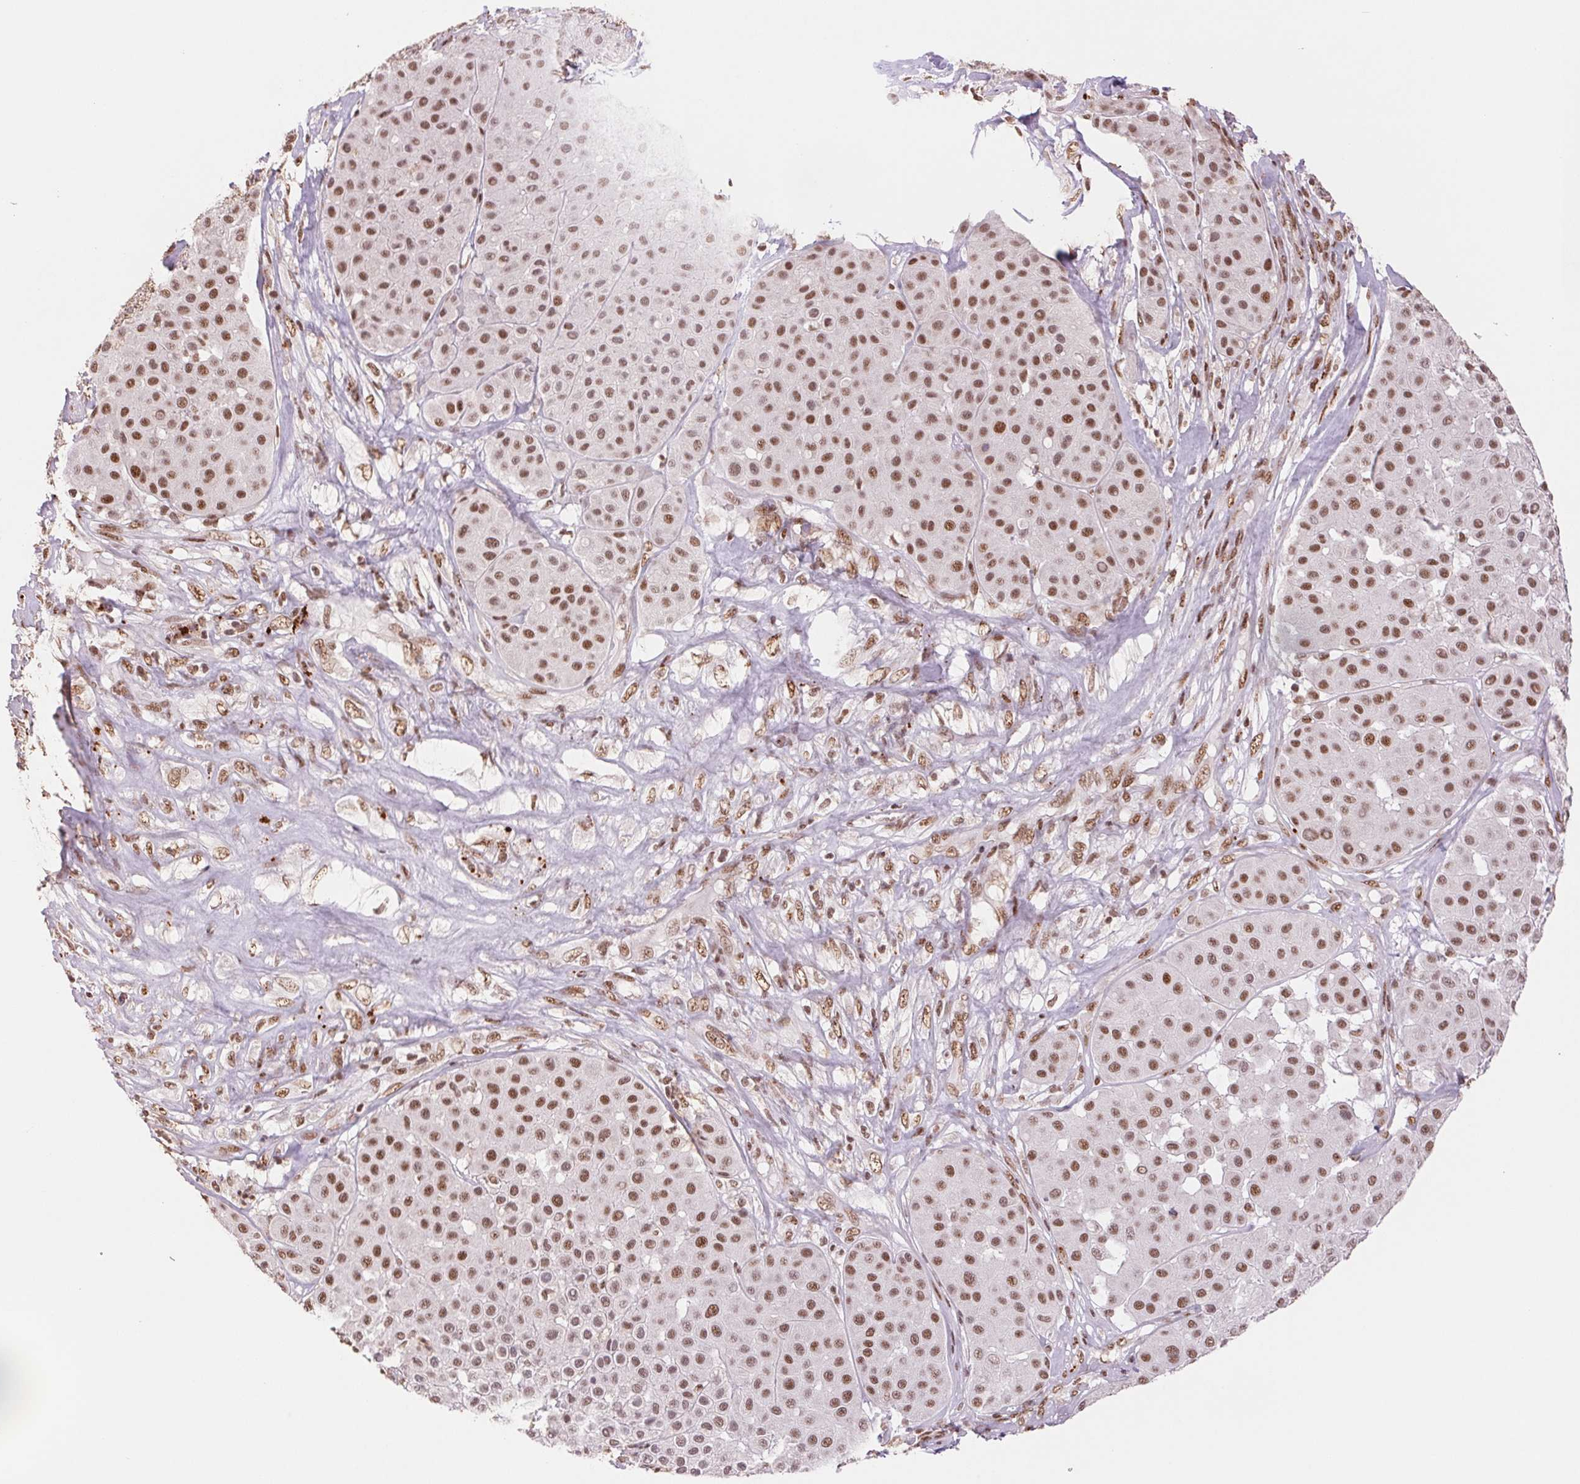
{"staining": {"intensity": "moderate", "quantity": ">75%", "location": "nuclear"}, "tissue": "melanoma", "cell_type": "Tumor cells", "image_type": "cancer", "snomed": [{"axis": "morphology", "description": "Malignant melanoma, Metastatic site"}, {"axis": "topography", "description": "Smooth muscle"}], "caption": "Immunohistochemistry (IHC) histopathology image of neoplastic tissue: human malignant melanoma (metastatic site) stained using IHC demonstrates medium levels of moderate protein expression localized specifically in the nuclear of tumor cells, appearing as a nuclear brown color.", "gene": "SREK1", "patient": {"sex": "male", "age": 41}}